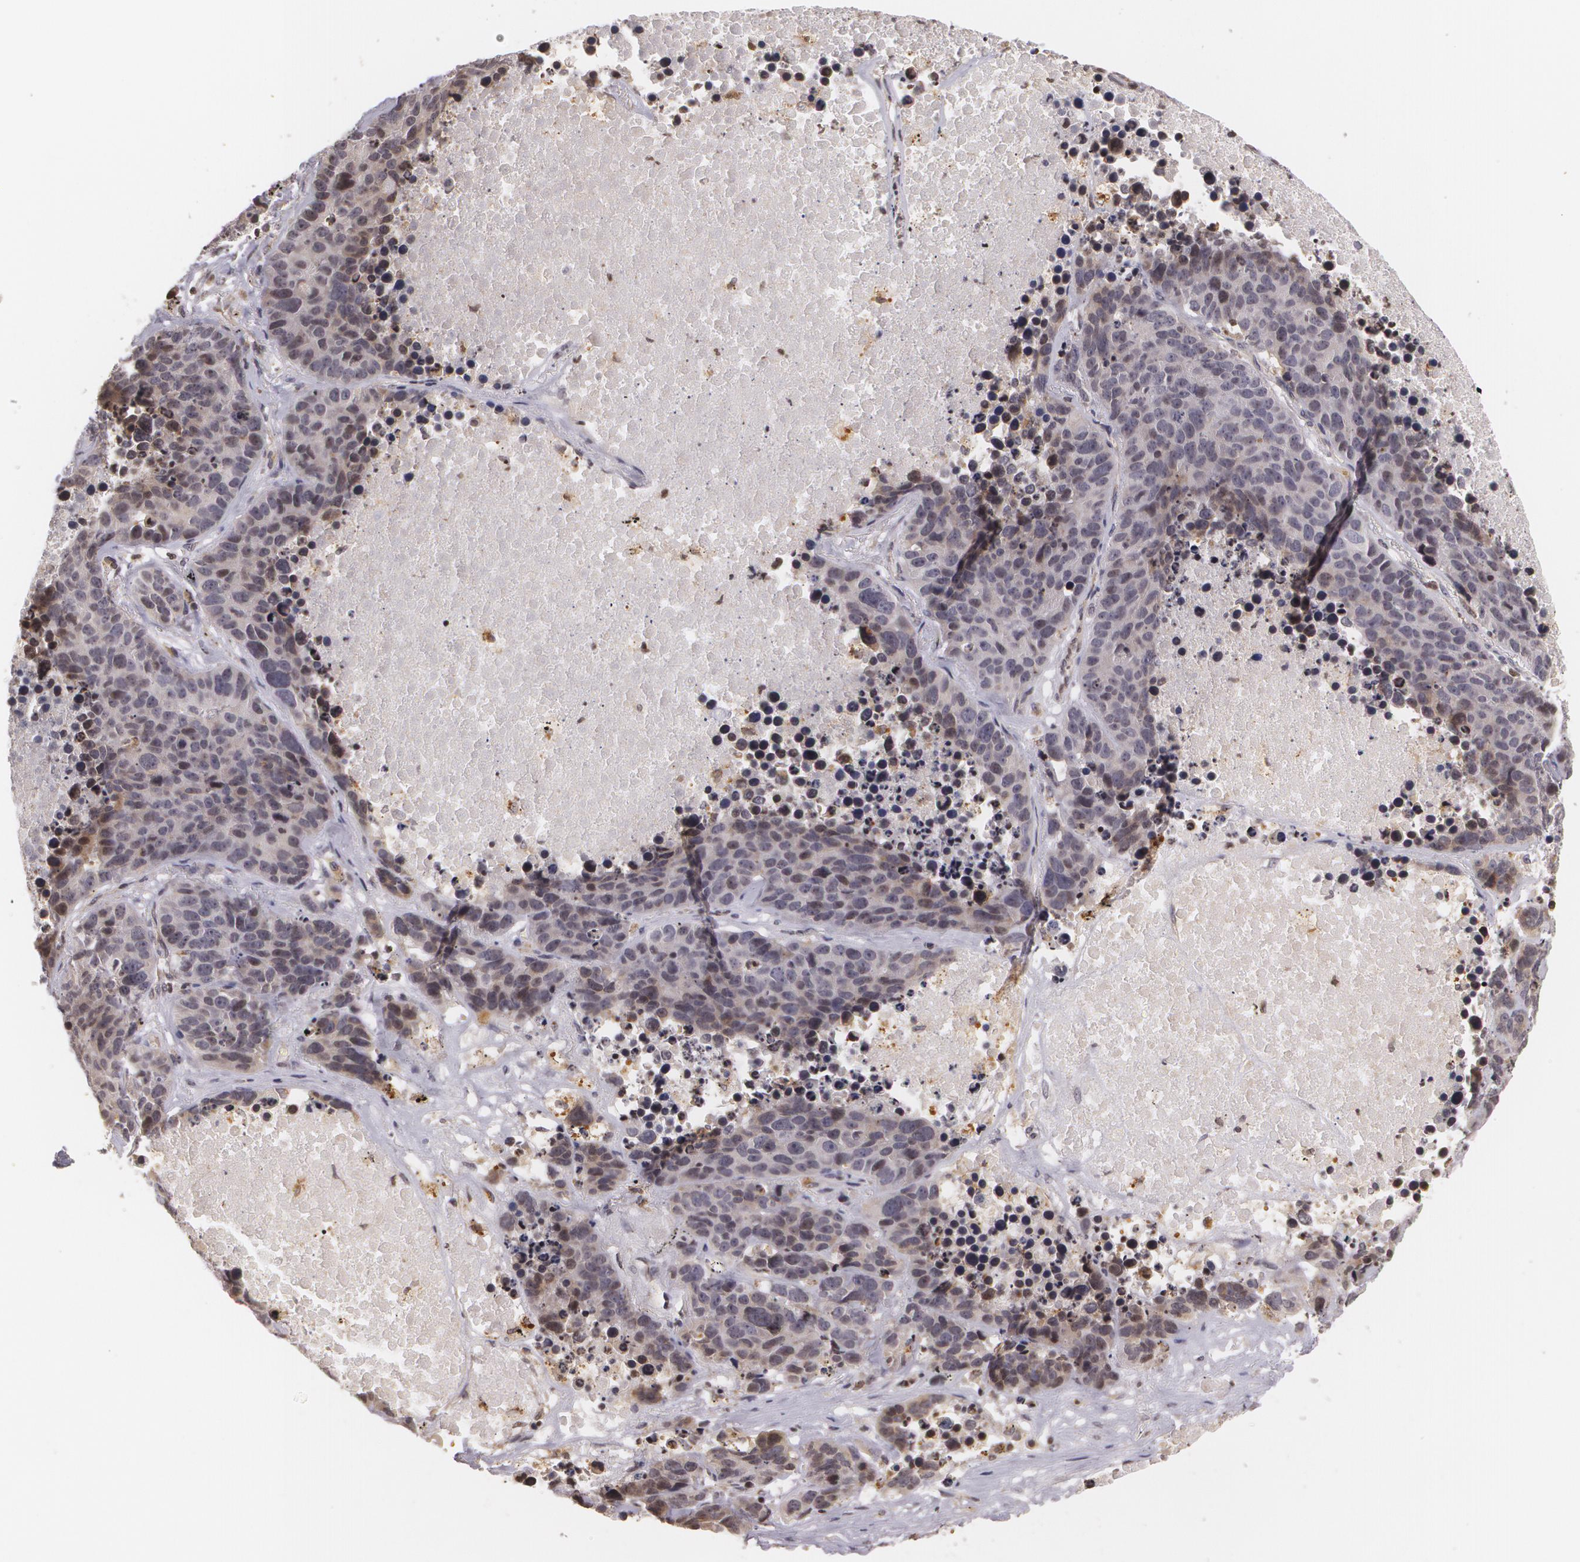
{"staining": {"intensity": "weak", "quantity": "25%-75%", "location": "cytoplasmic/membranous,nuclear"}, "tissue": "lung cancer", "cell_type": "Tumor cells", "image_type": "cancer", "snomed": [{"axis": "morphology", "description": "Carcinoid, malignant, NOS"}, {"axis": "topography", "description": "Lung"}], "caption": "Weak cytoplasmic/membranous and nuclear expression is appreciated in about 25%-75% of tumor cells in lung cancer (malignant carcinoid).", "gene": "VAV3", "patient": {"sex": "male", "age": 60}}